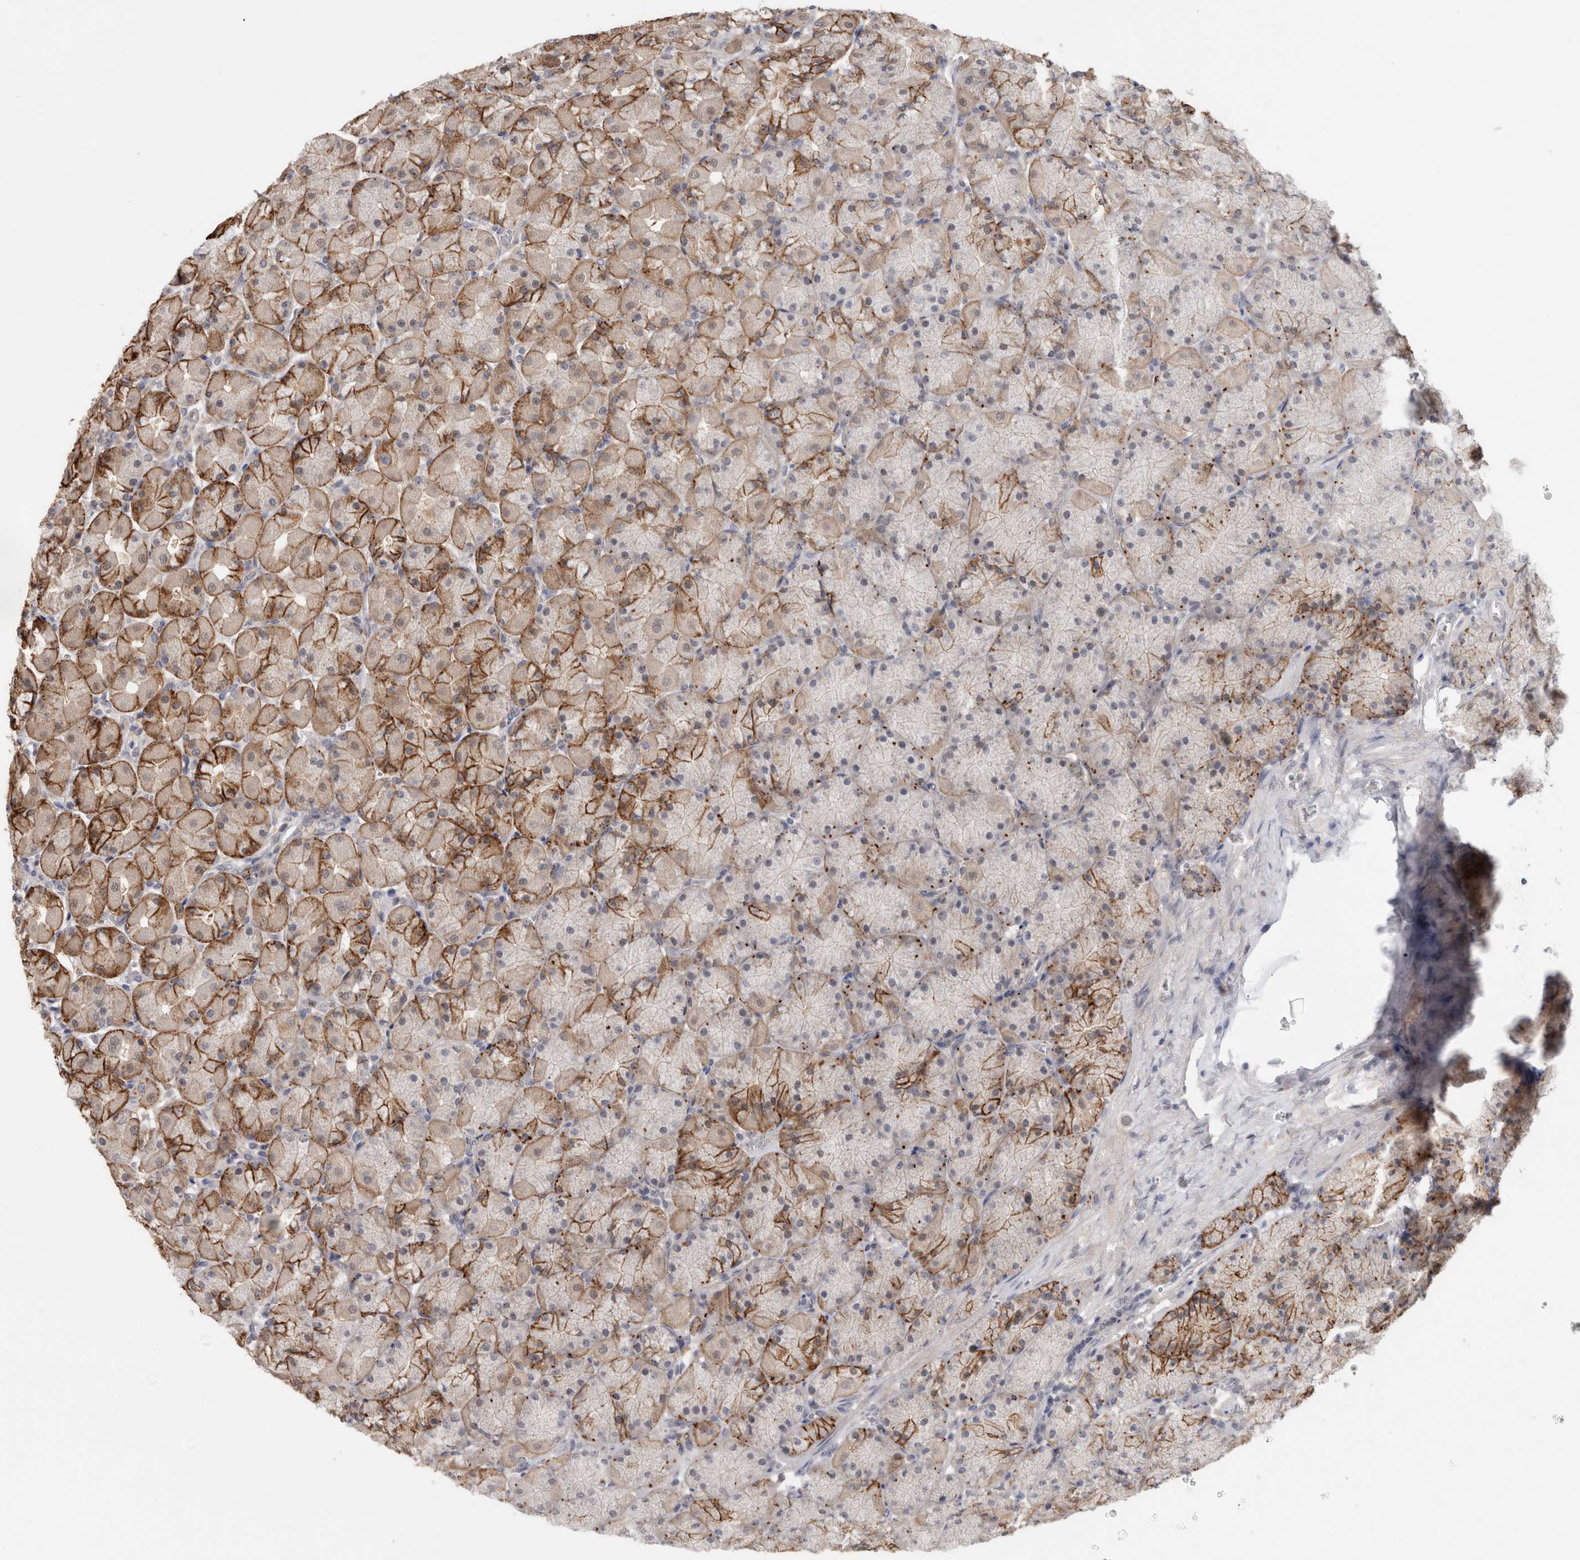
{"staining": {"intensity": "strong", "quantity": "25%-75%", "location": "cytoplasmic/membranous"}, "tissue": "stomach", "cell_type": "Glandular cells", "image_type": "normal", "snomed": [{"axis": "morphology", "description": "Normal tissue, NOS"}, {"axis": "topography", "description": "Stomach, upper"}], "caption": "Immunohistochemical staining of unremarkable stomach shows 25%-75% levels of strong cytoplasmic/membranous protein staining in about 25%-75% of glandular cells. The protein of interest is shown in brown color, while the nuclei are stained blue.", "gene": "PIGP", "patient": {"sex": "female", "age": 56}}